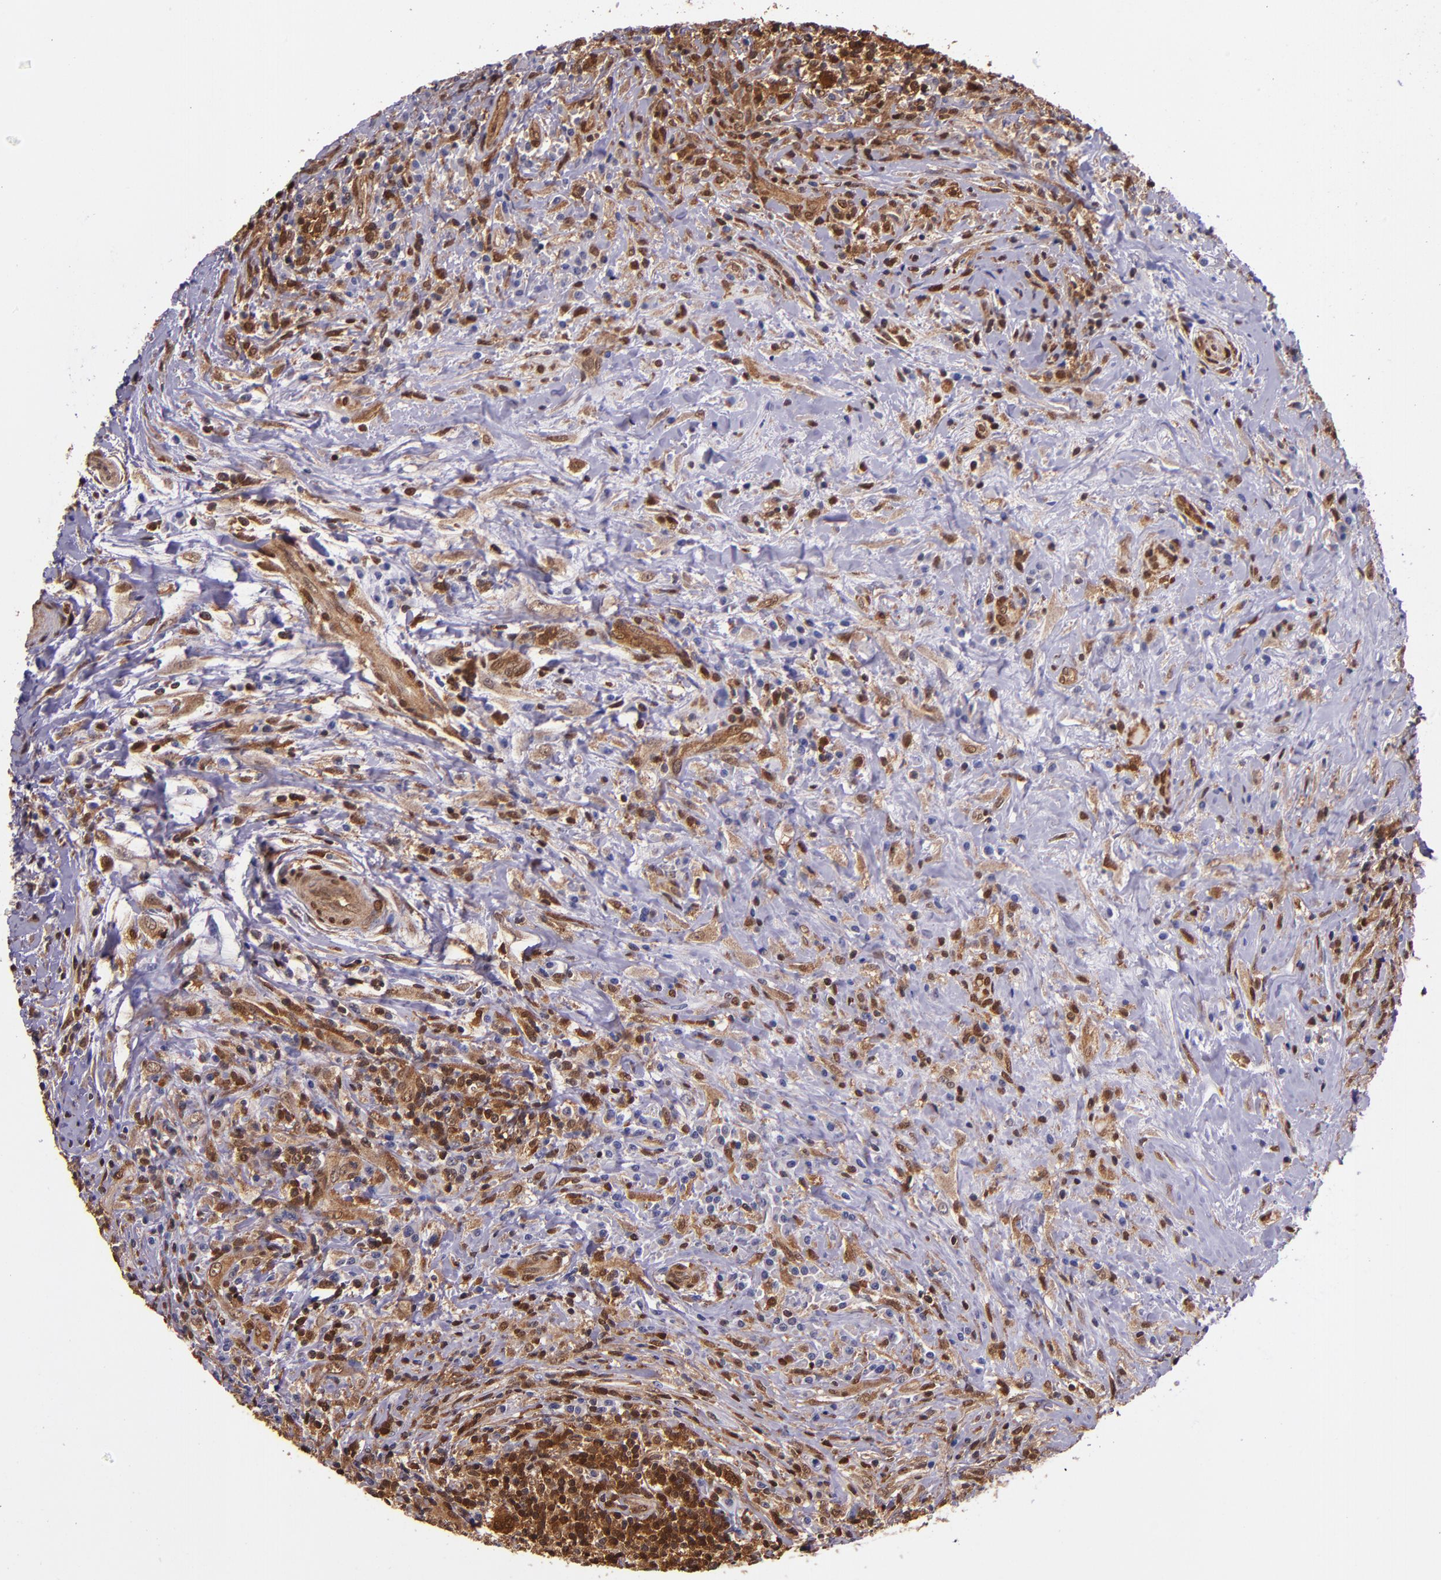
{"staining": {"intensity": "strong", "quantity": "25%-75%", "location": "cytoplasmic/membranous,nuclear"}, "tissue": "lymphoma", "cell_type": "Tumor cells", "image_type": "cancer", "snomed": [{"axis": "morphology", "description": "Hodgkin's disease, NOS"}, {"axis": "topography", "description": "Lymph node"}], "caption": "A brown stain shows strong cytoplasmic/membranous and nuclear positivity of a protein in Hodgkin's disease tumor cells. The staining was performed using DAB (3,3'-diaminobenzidine), with brown indicating positive protein expression. Nuclei are stained blue with hematoxylin.", "gene": "STAT6", "patient": {"sex": "female", "age": 25}}